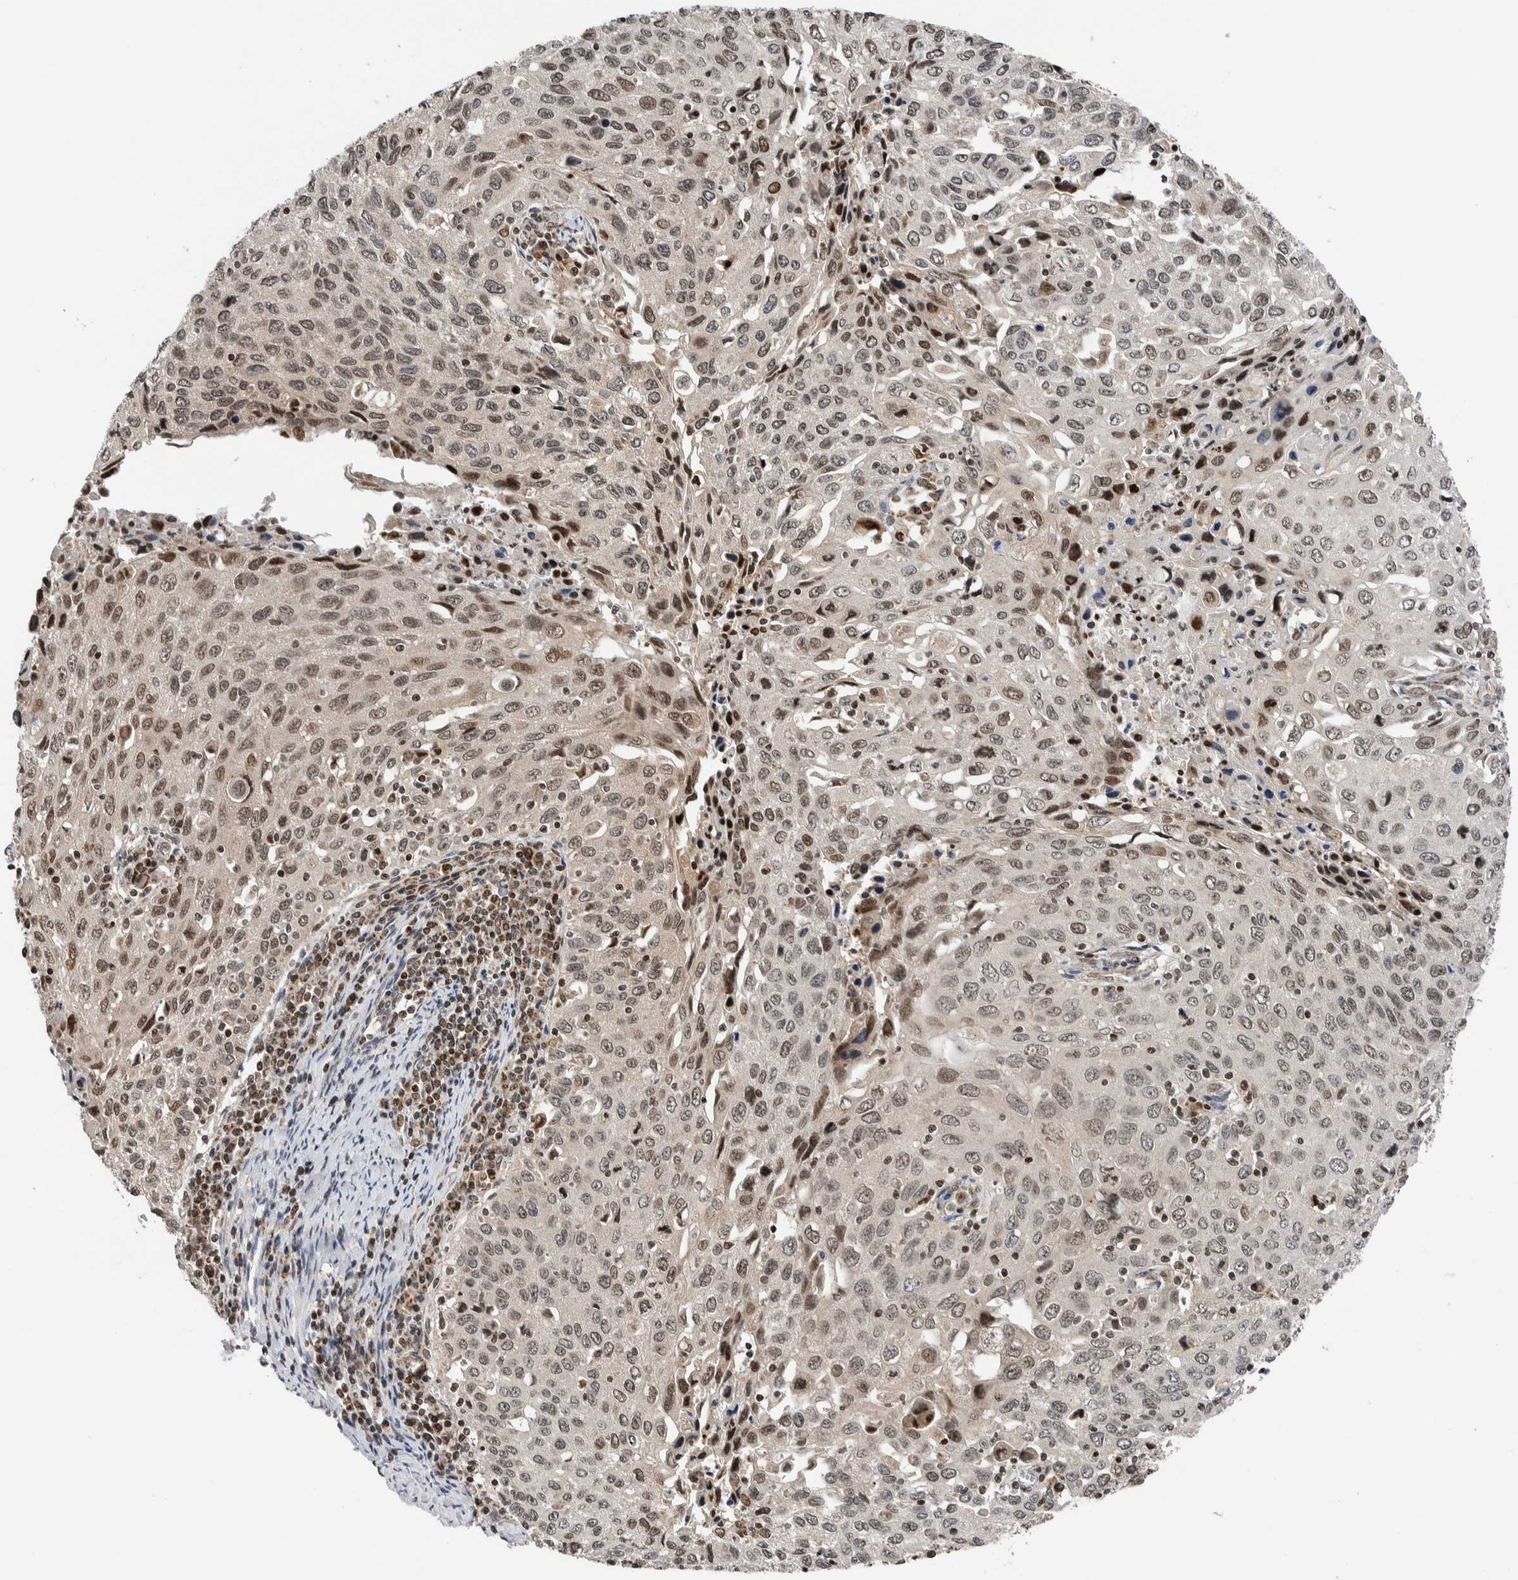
{"staining": {"intensity": "moderate", "quantity": ">75%", "location": "nuclear"}, "tissue": "cervical cancer", "cell_type": "Tumor cells", "image_type": "cancer", "snomed": [{"axis": "morphology", "description": "Squamous cell carcinoma, NOS"}, {"axis": "topography", "description": "Cervix"}], "caption": "This photomicrograph exhibits immunohistochemistry (IHC) staining of cervical cancer, with medium moderate nuclear staining in approximately >75% of tumor cells.", "gene": "NPLOC4", "patient": {"sex": "female", "age": 53}}